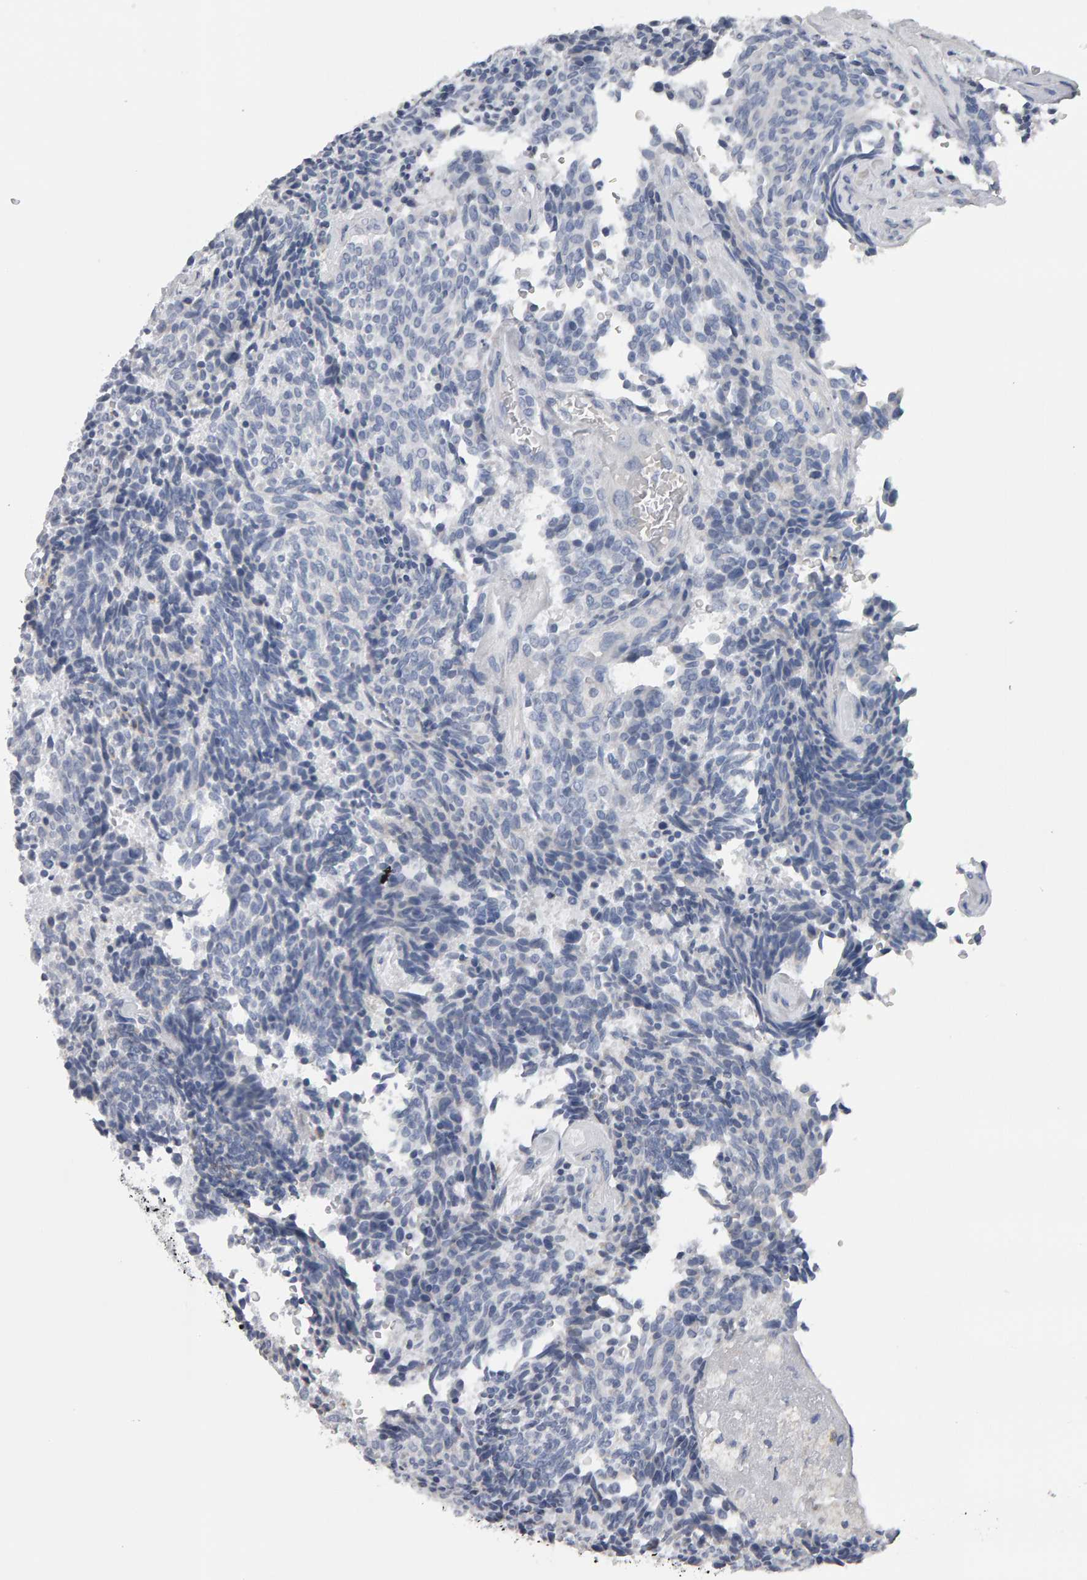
{"staining": {"intensity": "negative", "quantity": "none", "location": "none"}, "tissue": "carcinoid", "cell_type": "Tumor cells", "image_type": "cancer", "snomed": [{"axis": "morphology", "description": "Carcinoid, malignant, NOS"}, {"axis": "topography", "description": "Pancreas"}], "caption": "Immunohistochemistry of malignant carcinoid displays no staining in tumor cells.", "gene": "CD38", "patient": {"sex": "female", "age": 54}}